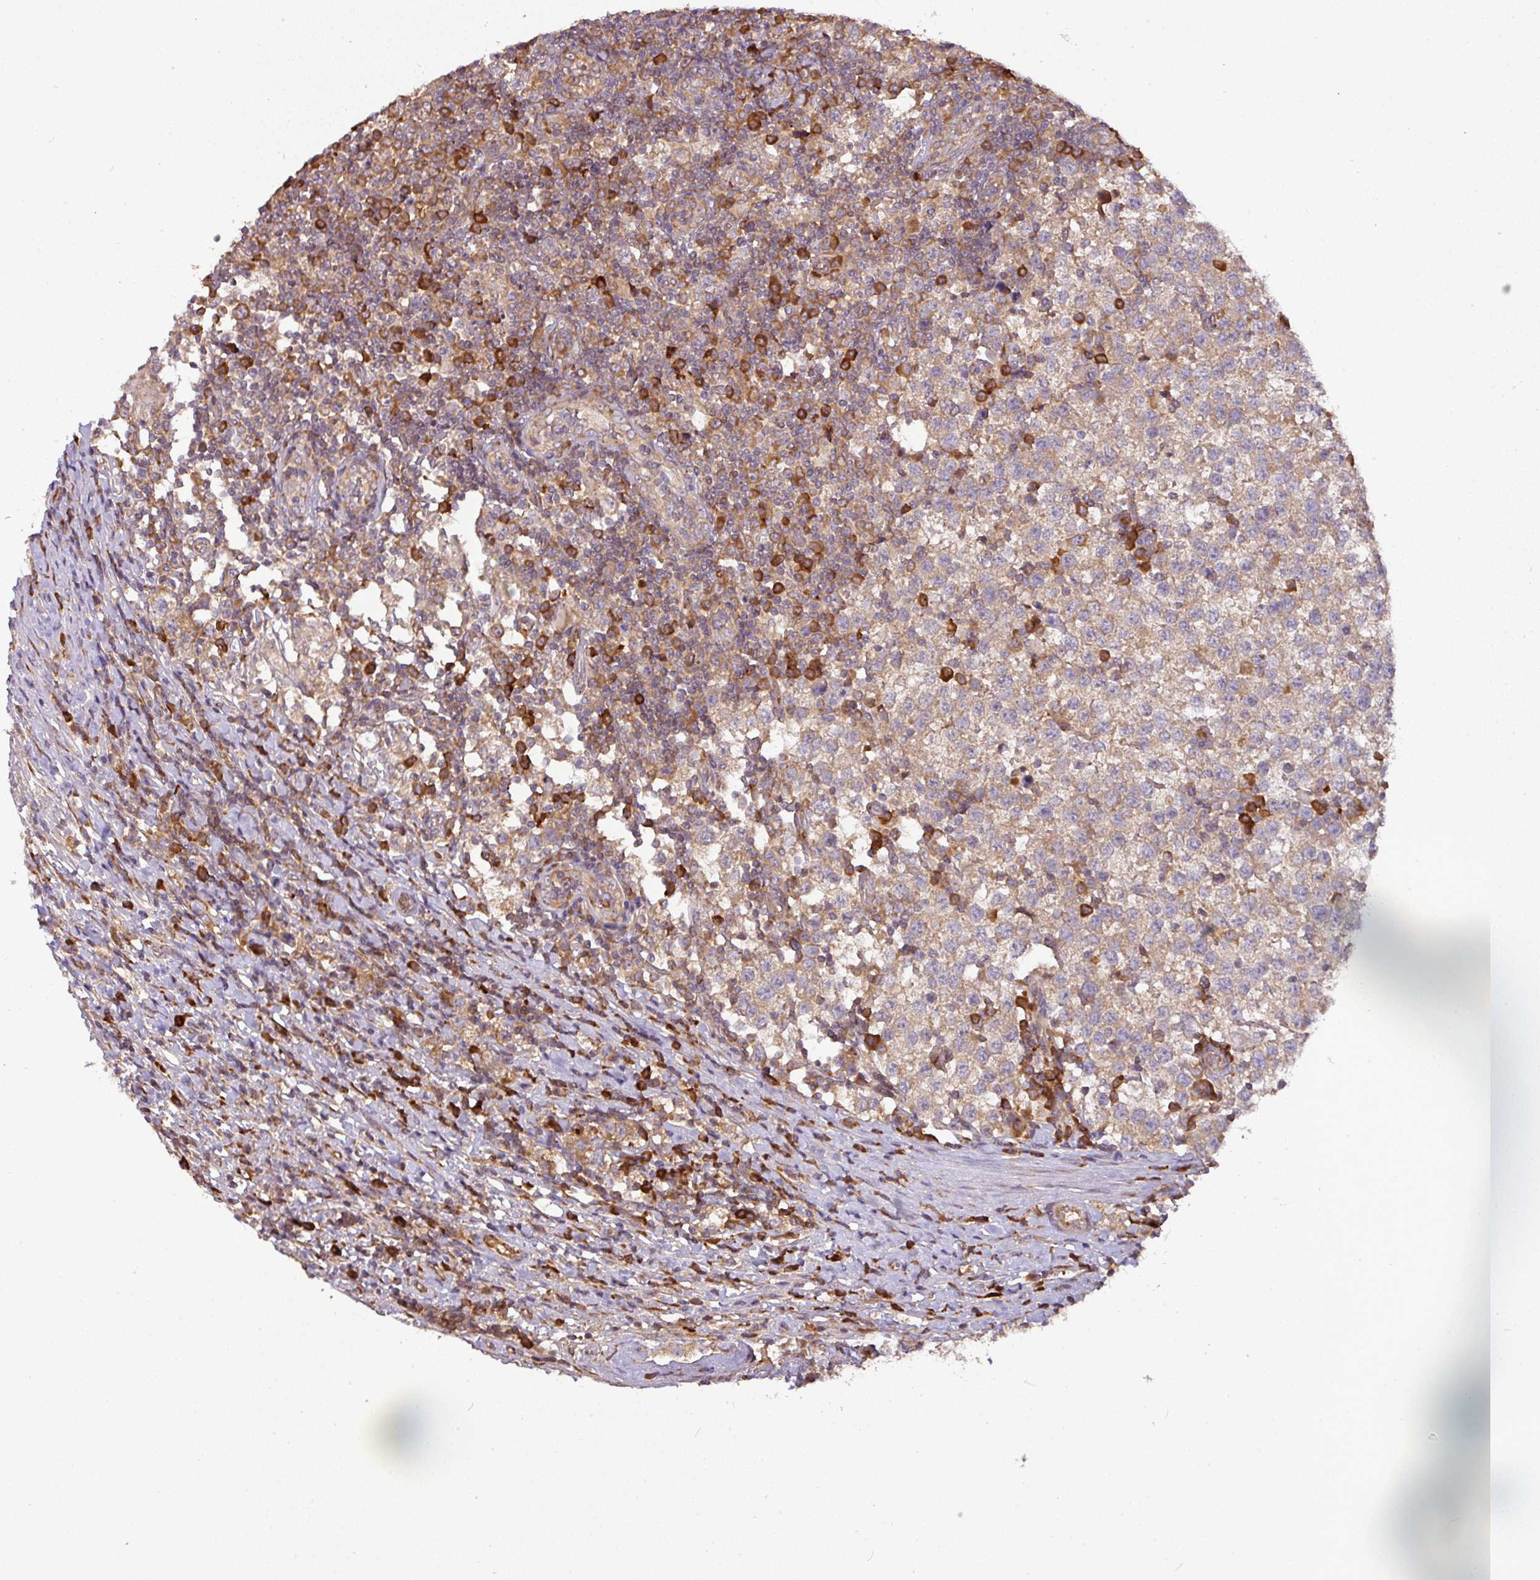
{"staining": {"intensity": "weak", "quantity": ">75%", "location": "cytoplasmic/membranous"}, "tissue": "testis cancer", "cell_type": "Tumor cells", "image_type": "cancer", "snomed": [{"axis": "morphology", "description": "Seminoma, NOS"}, {"axis": "topography", "description": "Testis"}], "caption": "Brown immunohistochemical staining in testis seminoma exhibits weak cytoplasmic/membranous positivity in approximately >75% of tumor cells.", "gene": "GALP", "patient": {"sex": "male", "age": 34}}